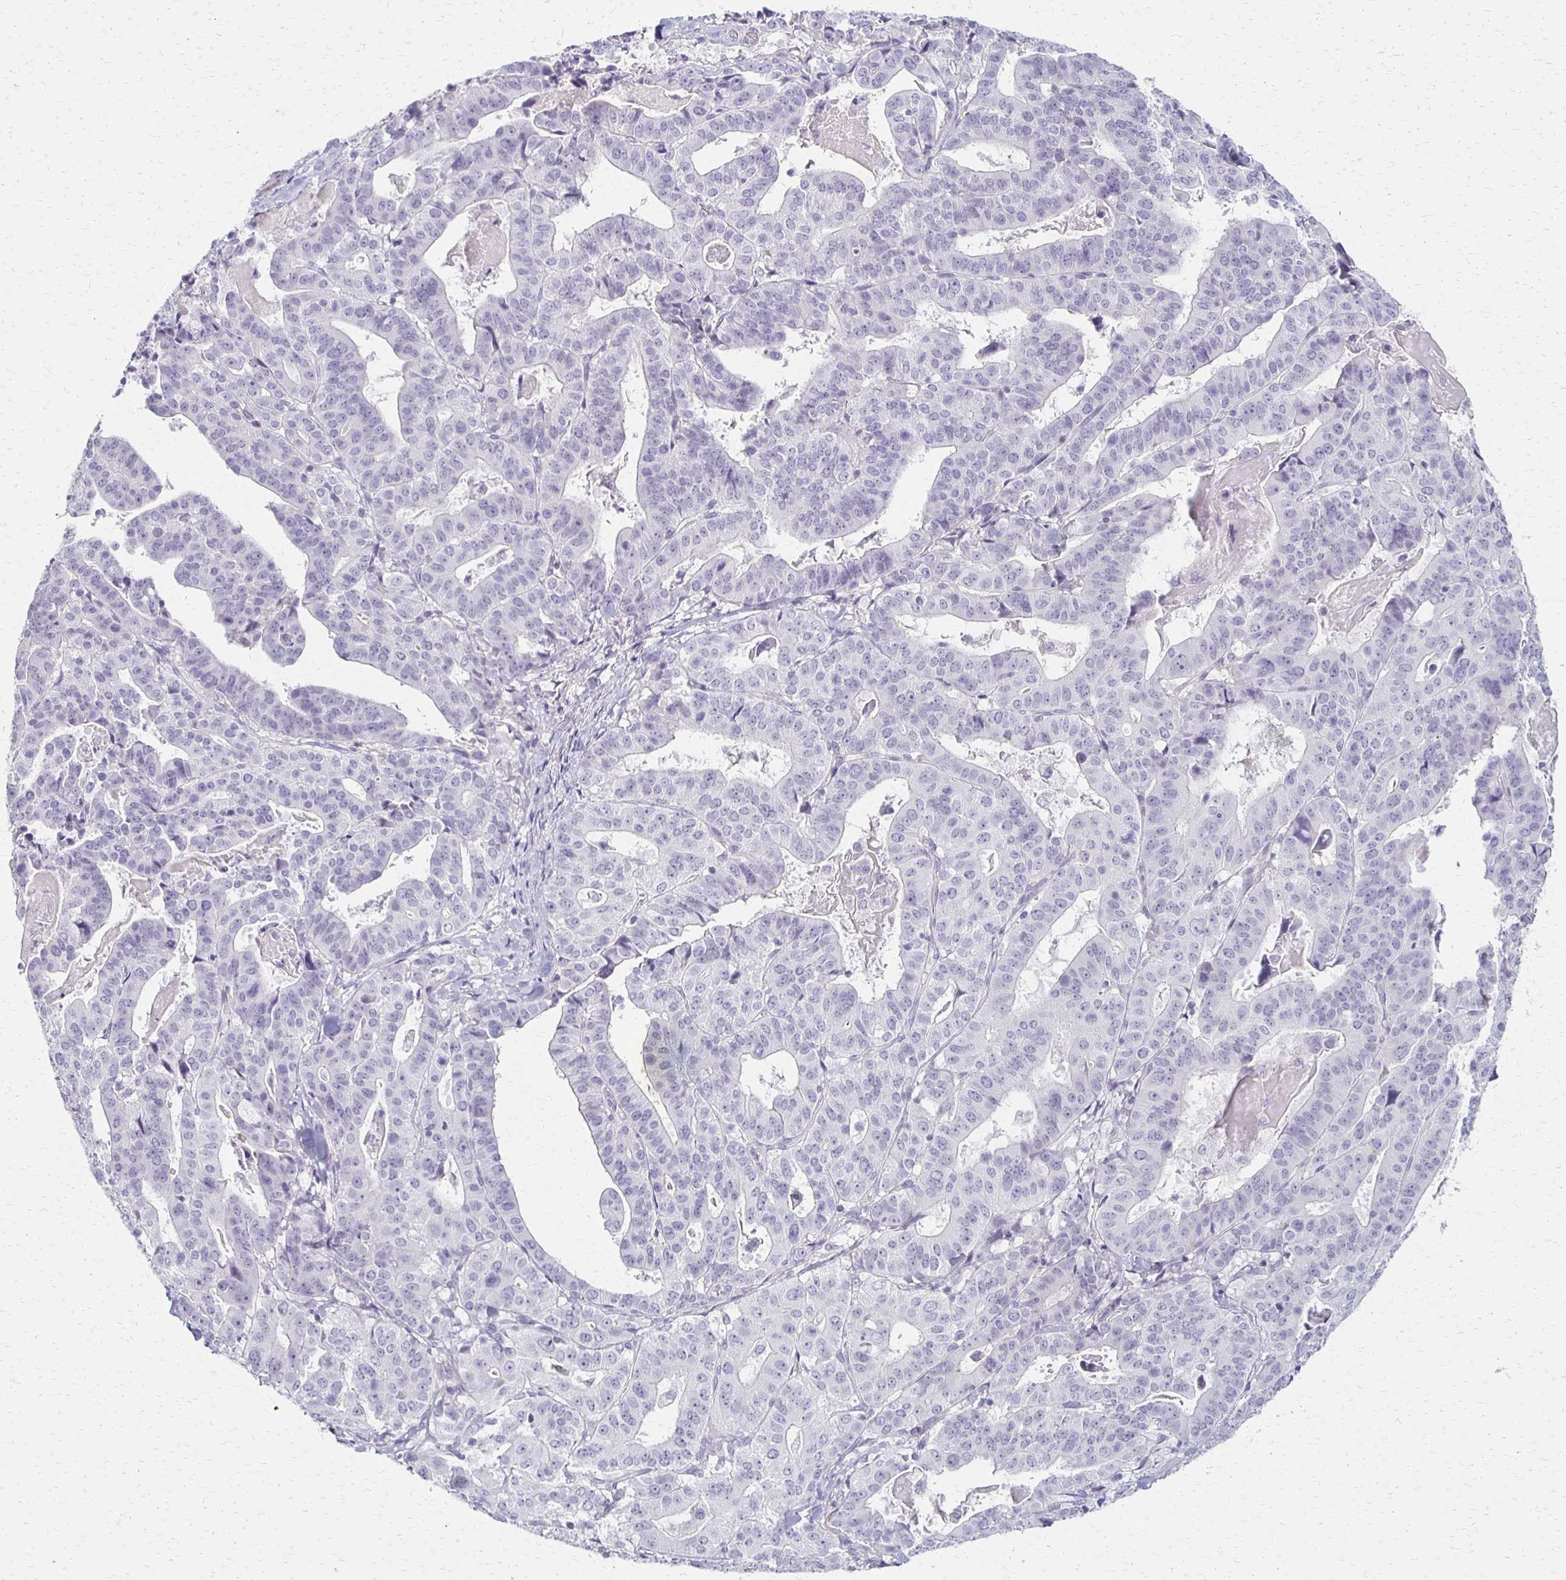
{"staining": {"intensity": "negative", "quantity": "none", "location": "none"}, "tissue": "stomach cancer", "cell_type": "Tumor cells", "image_type": "cancer", "snomed": [{"axis": "morphology", "description": "Adenocarcinoma, NOS"}, {"axis": "topography", "description": "Stomach"}], "caption": "Immunohistochemistry (IHC) of human stomach adenocarcinoma shows no expression in tumor cells.", "gene": "FOXO4", "patient": {"sex": "male", "age": 48}}